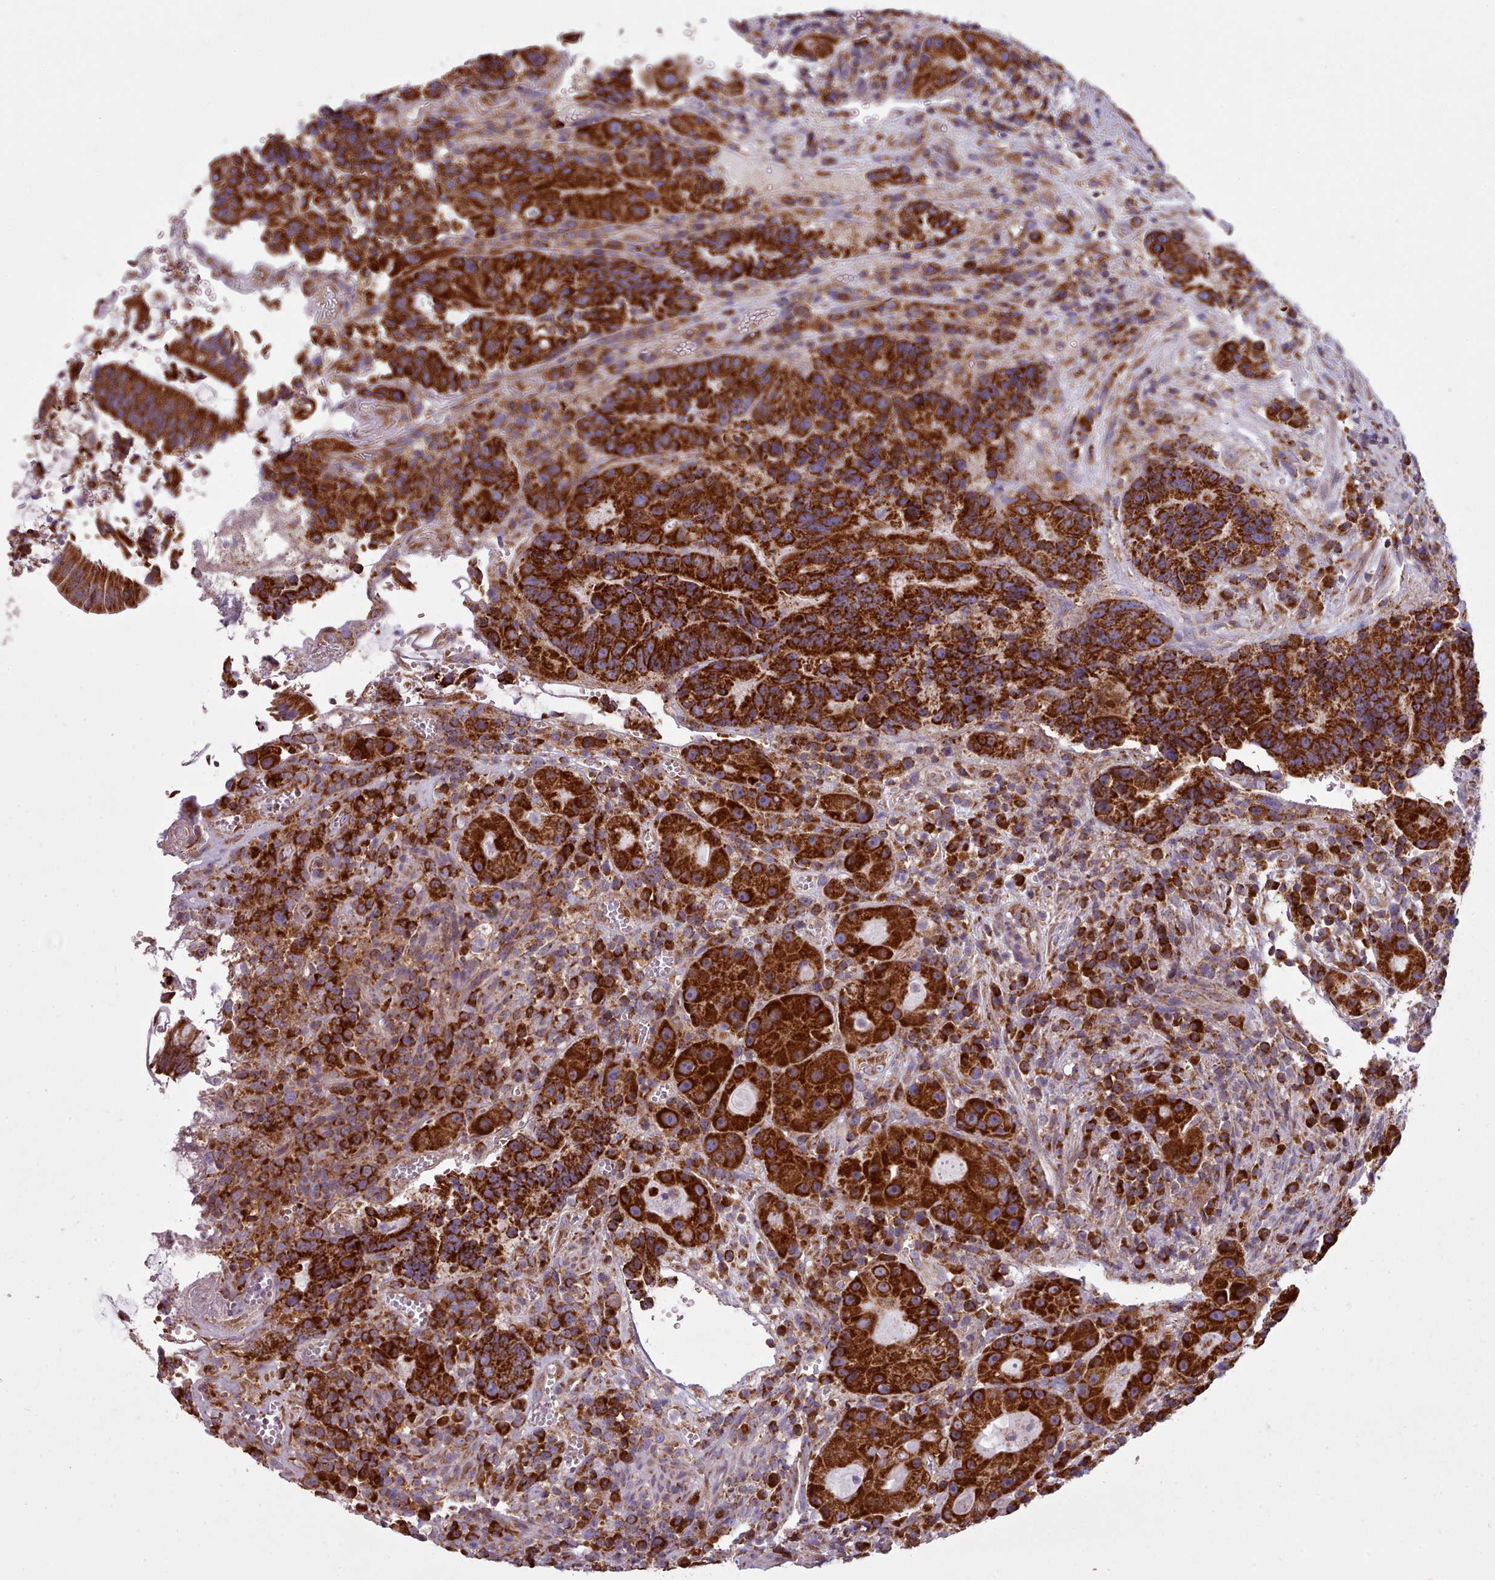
{"staining": {"intensity": "strong", "quantity": ">75%", "location": "cytoplasmic/membranous"}, "tissue": "colorectal cancer", "cell_type": "Tumor cells", "image_type": "cancer", "snomed": [{"axis": "morphology", "description": "Adenocarcinoma, NOS"}, {"axis": "topography", "description": "Rectum"}], "caption": "Tumor cells display high levels of strong cytoplasmic/membranous staining in approximately >75% of cells in human colorectal cancer (adenocarcinoma). (Stains: DAB in brown, nuclei in blue, Microscopy: brightfield microscopy at high magnification).", "gene": "SRP54", "patient": {"sex": "male", "age": 69}}